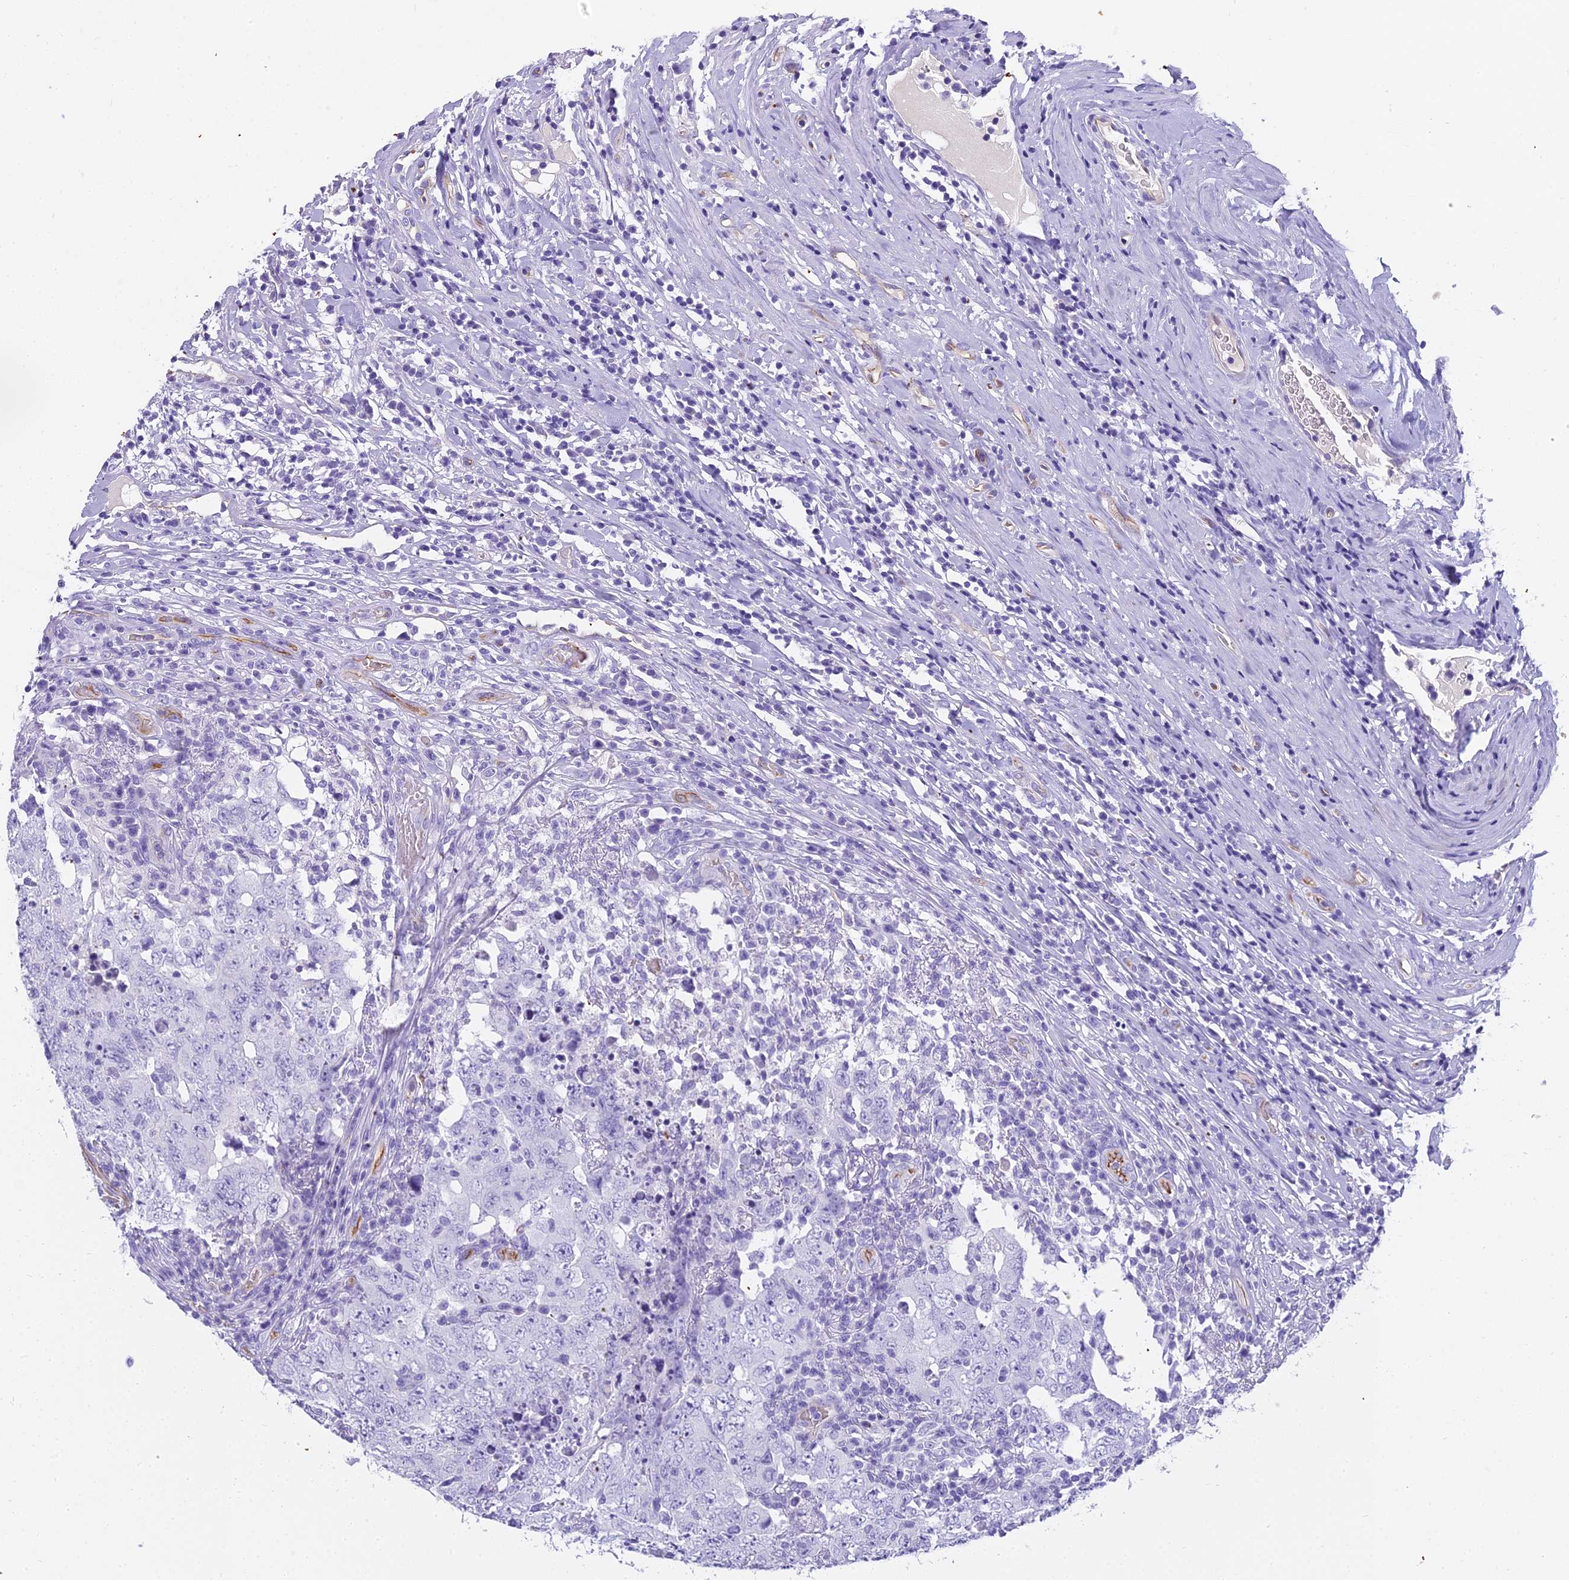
{"staining": {"intensity": "negative", "quantity": "none", "location": "none"}, "tissue": "testis cancer", "cell_type": "Tumor cells", "image_type": "cancer", "snomed": [{"axis": "morphology", "description": "Carcinoma, Embryonal, NOS"}, {"axis": "topography", "description": "Testis"}], "caption": "Tumor cells are negative for protein expression in human testis cancer (embryonal carcinoma).", "gene": "NINJ1", "patient": {"sex": "male", "age": 26}}